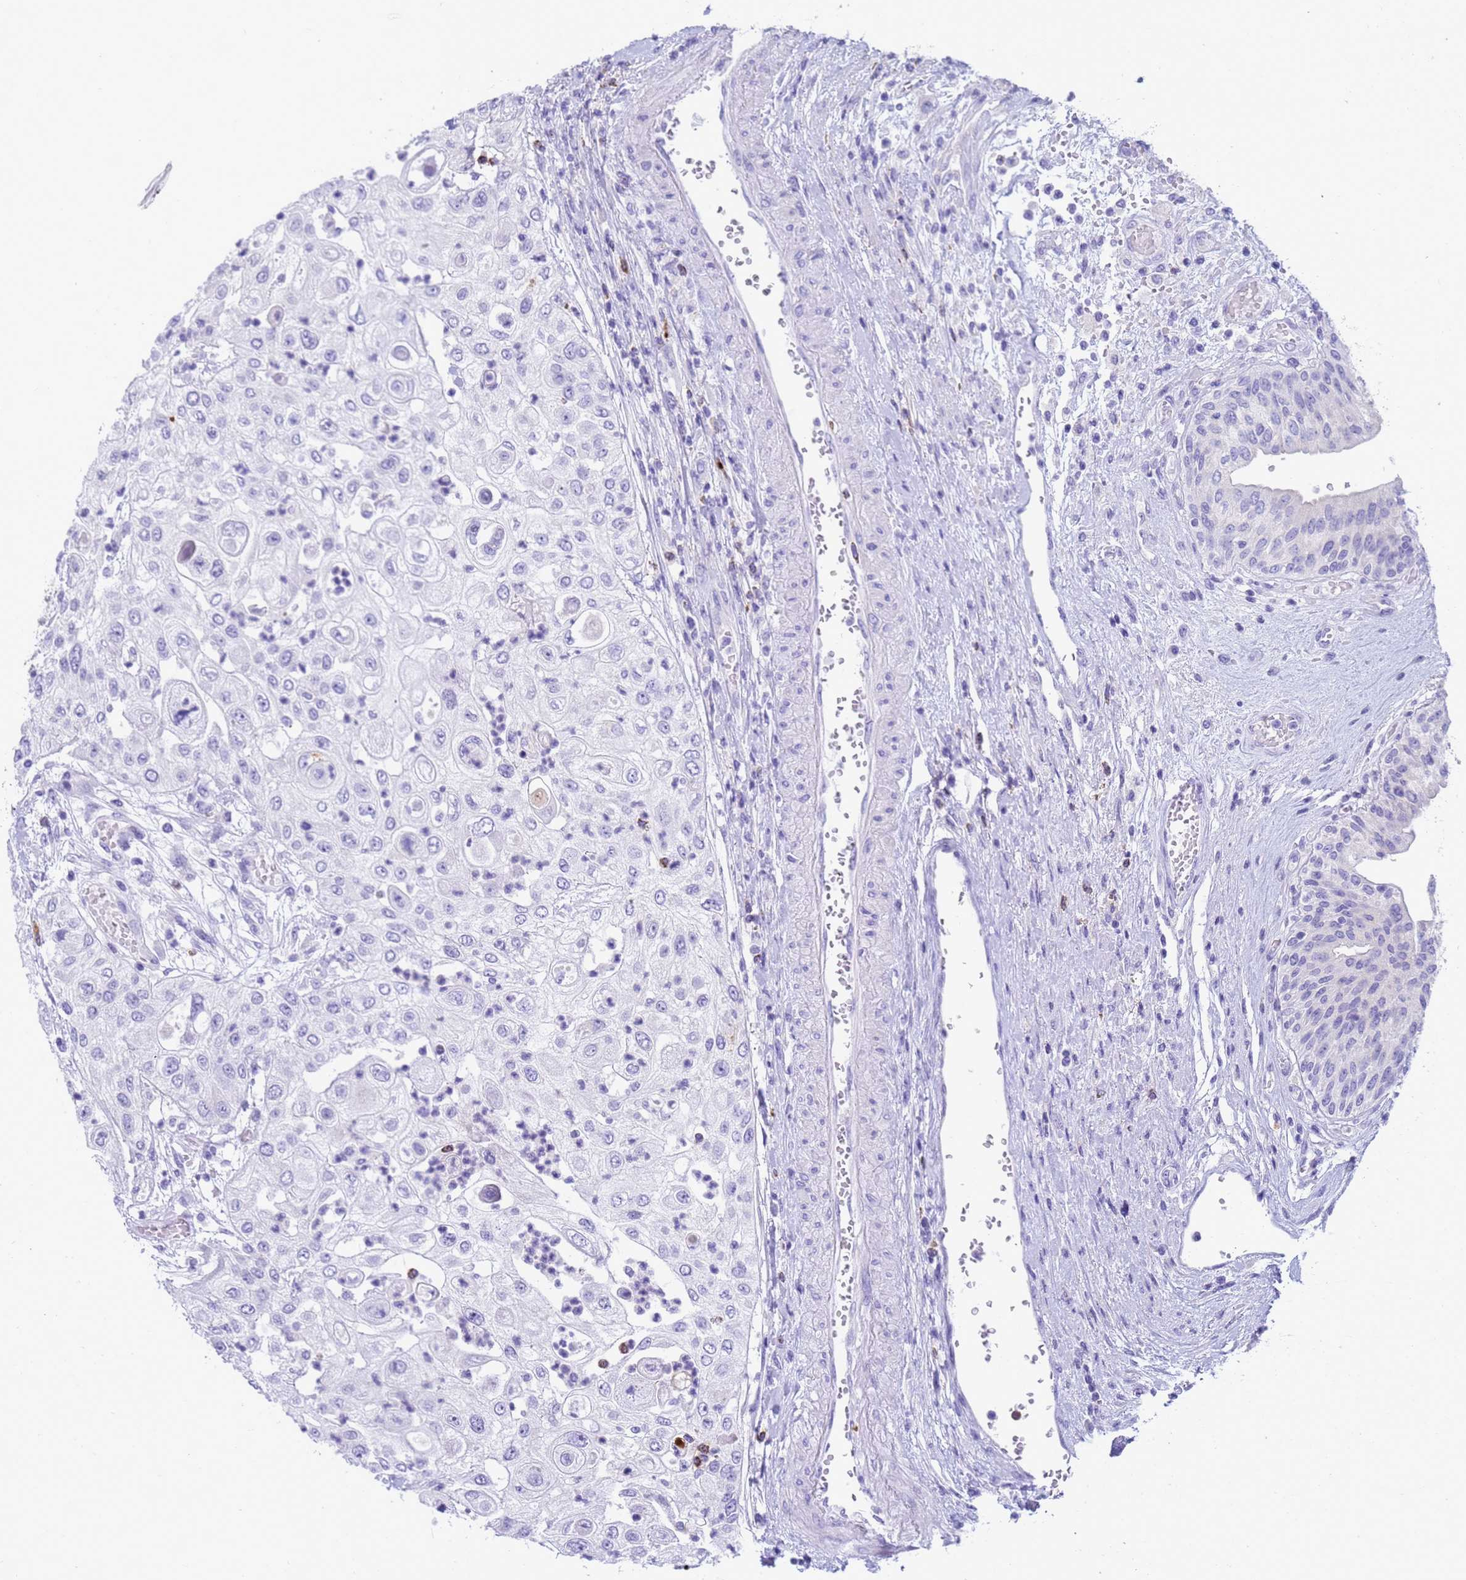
{"staining": {"intensity": "negative", "quantity": "none", "location": "none"}, "tissue": "urothelial cancer", "cell_type": "Tumor cells", "image_type": "cancer", "snomed": [{"axis": "morphology", "description": "Urothelial carcinoma, High grade"}, {"axis": "topography", "description": "Urinary bladder"}], "caption": "Urothelial carcinoma (high-grade) stained for a protein using immunohistochemistry (IHC) exhibits no positivity tumor cells.", "gene": "RNASE2", "patient": {"sex": "female", "age": 79}}